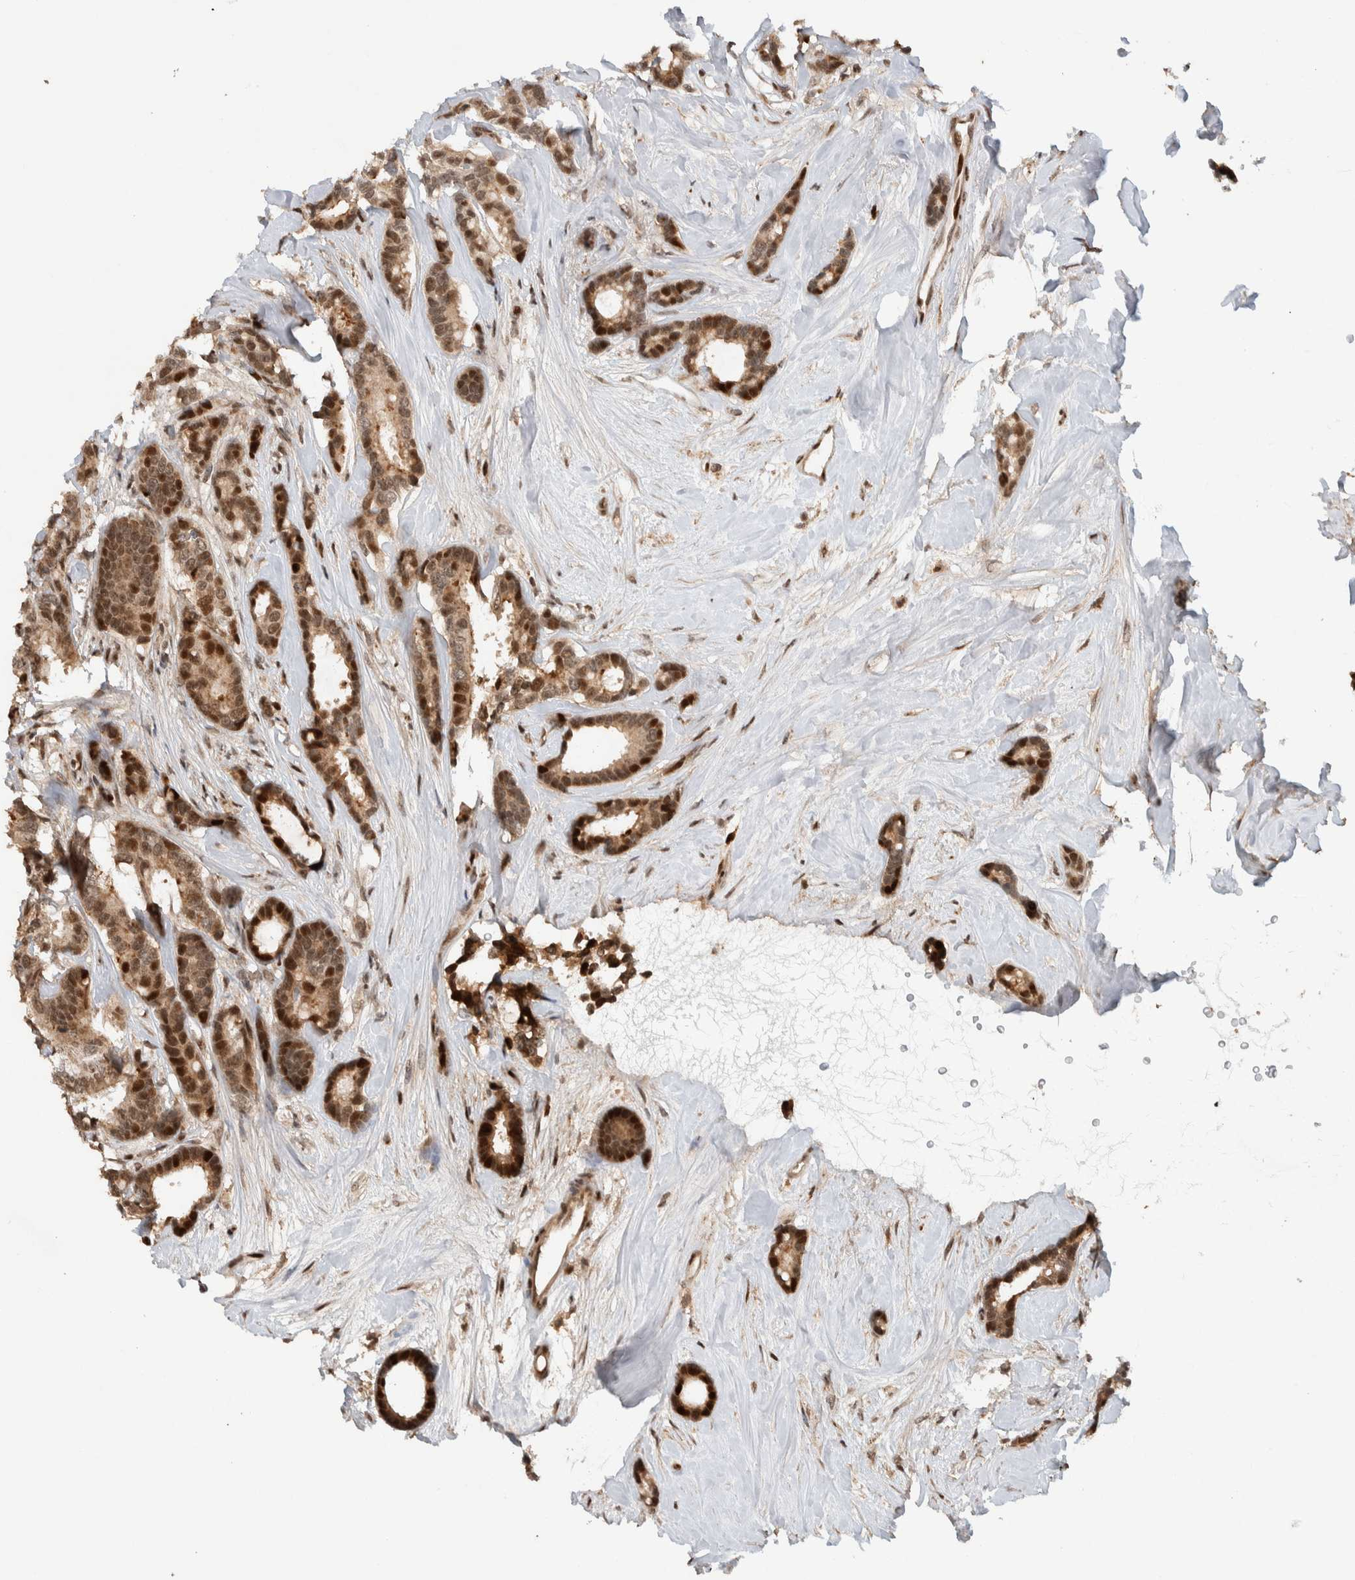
{"staining": {"intensity": "moderate", "quantity": ">75%", "location": "nuclear"}, "tissue": "breast cancer", "cell_type": "Tumor cells", "image_type": "cancer", "snomed": [{"axis": "morphology", "description": "Duct carcinoma"}, {"axis": "topography", "description": "Breast"}], "caption": "Brown immunohistochemical staining in human breast cancer (infiltrating ductal carcinoma) shows moderate nuclear staining in approximately >75% of tumor cells.", "gene": "ZNF521", "patient": {"sex": "female", "age": 87}}